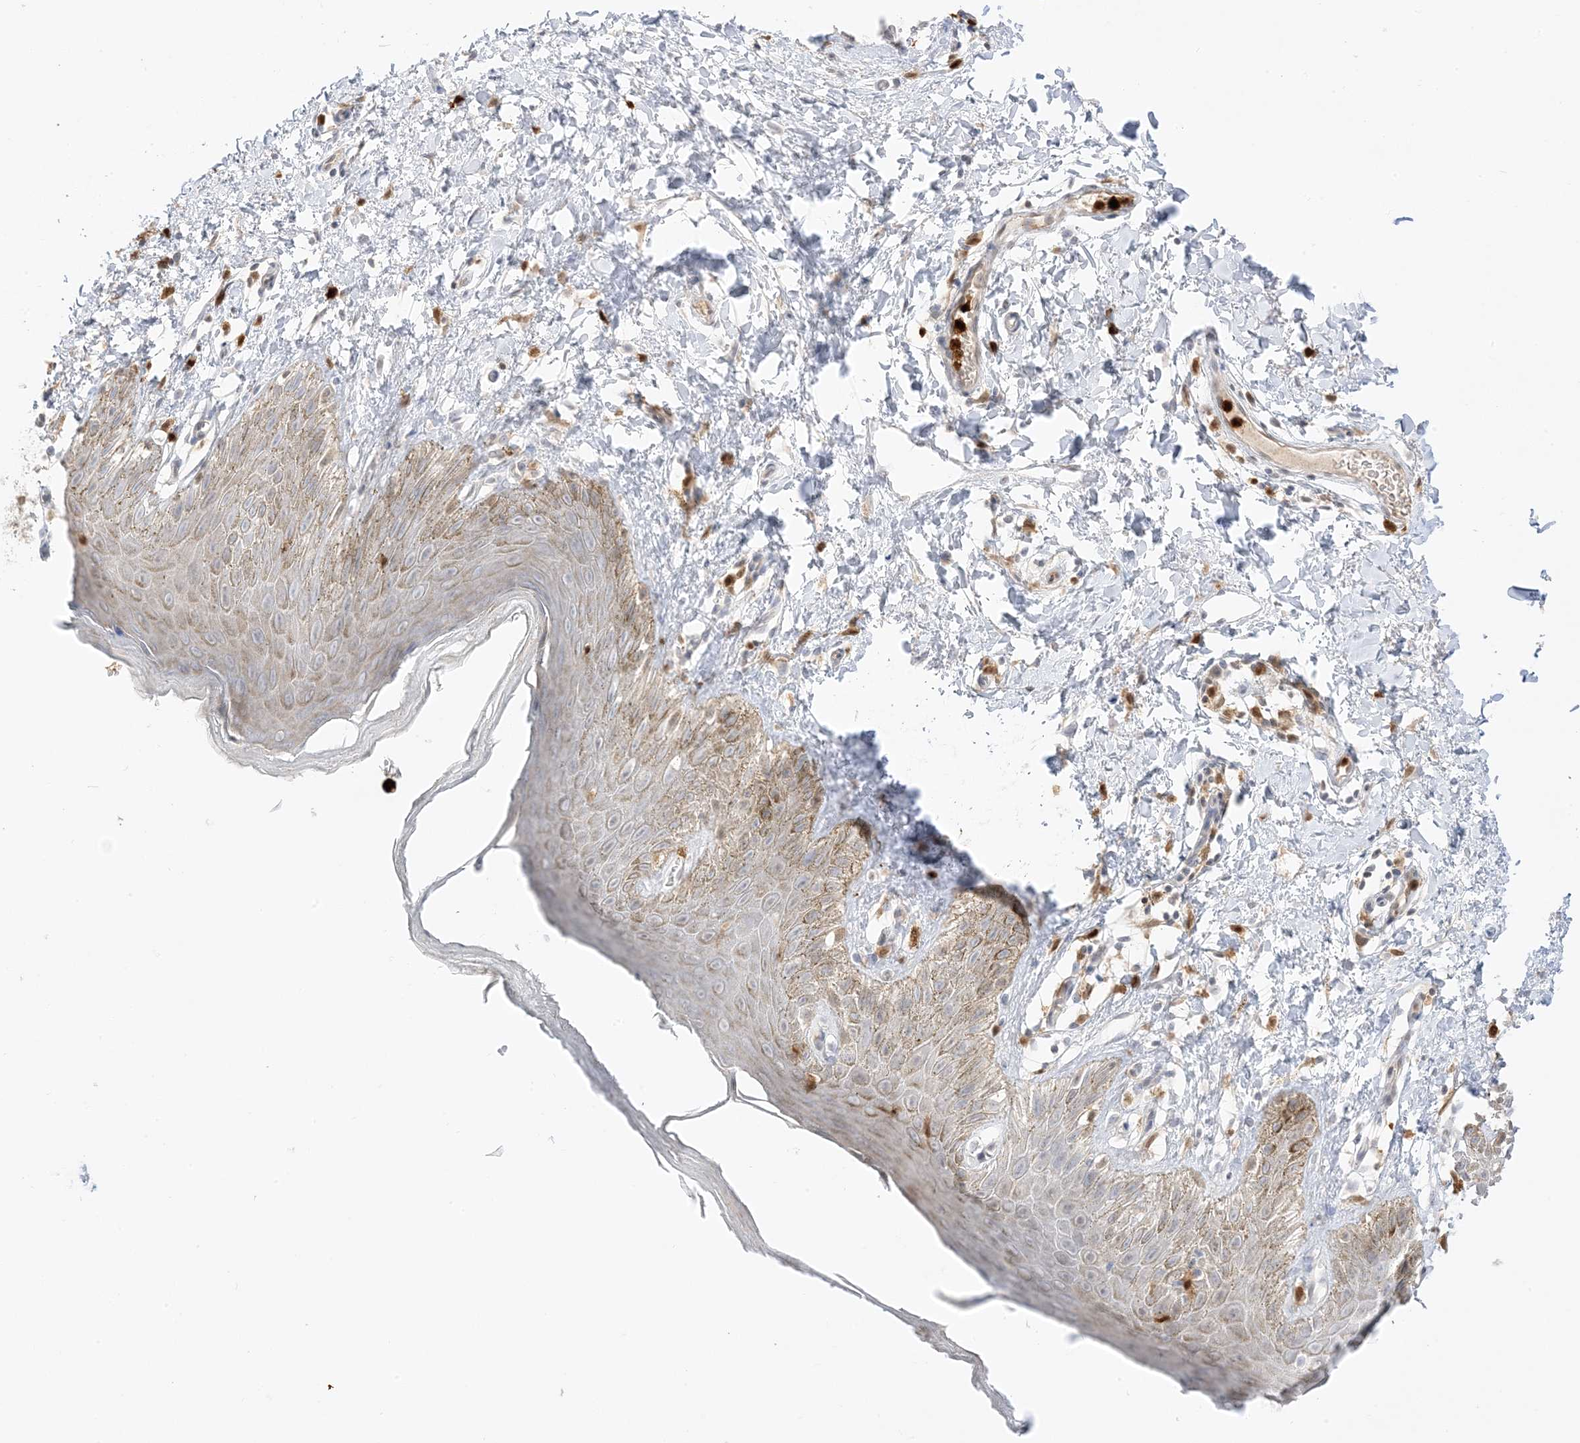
{"staining": {"intensity": "weak", "quantity": "25%-75%", "location": "cytoplasmic/membranous,nuclear"}, "tissue": "skin", "cell_type": "Epidermal cells", "image_type": "normal", "snomed": [{"axis": "morphology", "description": "Normal tissue, NOS"}, {"axis": "topography", "description": "Anal"}], "caption": "Weak cytoplasmic/membranous,nuclear positivity is seen in approximately 25%-75% of epidermal cells in unremarkable skin.", "gene": "GCA", "patient": {"sex": "male", "age": 44}}